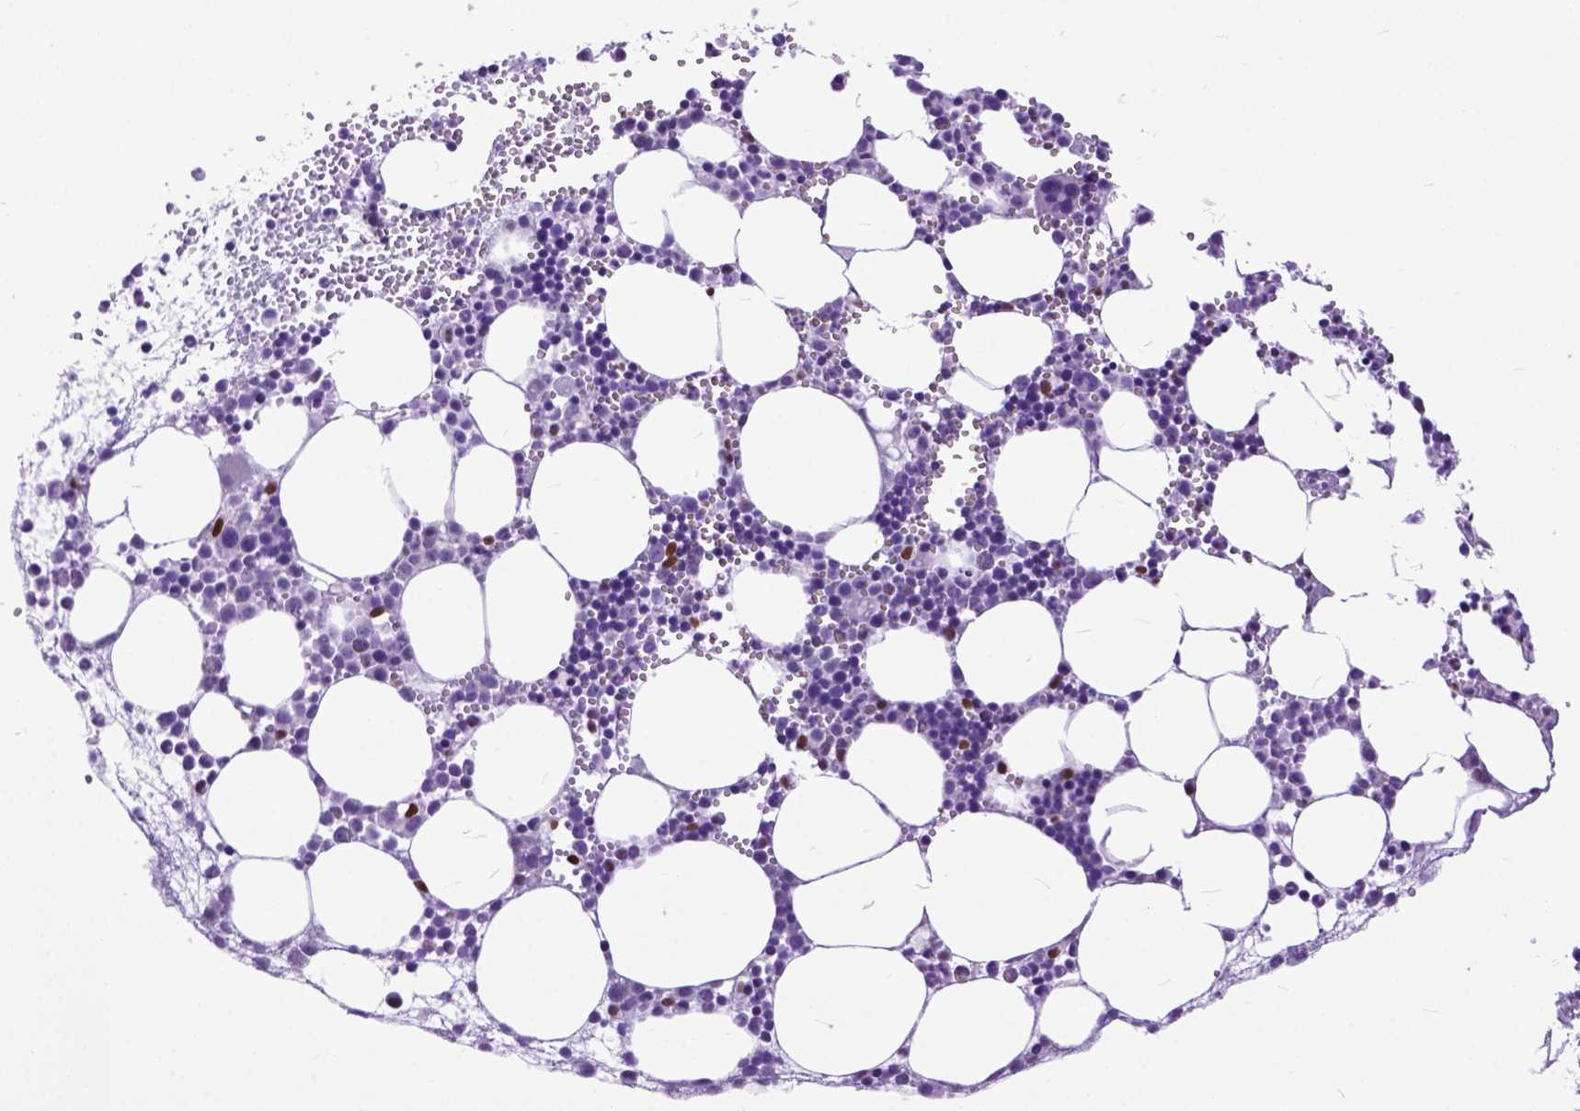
{"staining": {"intensity": "strong", "quantity": "<25%", "location": "cytoplasmic/membranous"}, "tissue": "bone marrow", "cell_type": "Hematopoietic cells", "image_type": "normal", "snomed": [{"axis": "morphology", "description": "Normal tissue, NOS"}, {"axis": "topography", "description": "Bone marrow"}], "caption": "Strong cytoplasmic/membranous positivity is identified in about <25% of hematopoietic cells in benign bone marrow.", "gene": "CRB1", "patient": {"sex": "male", "age": 89}}